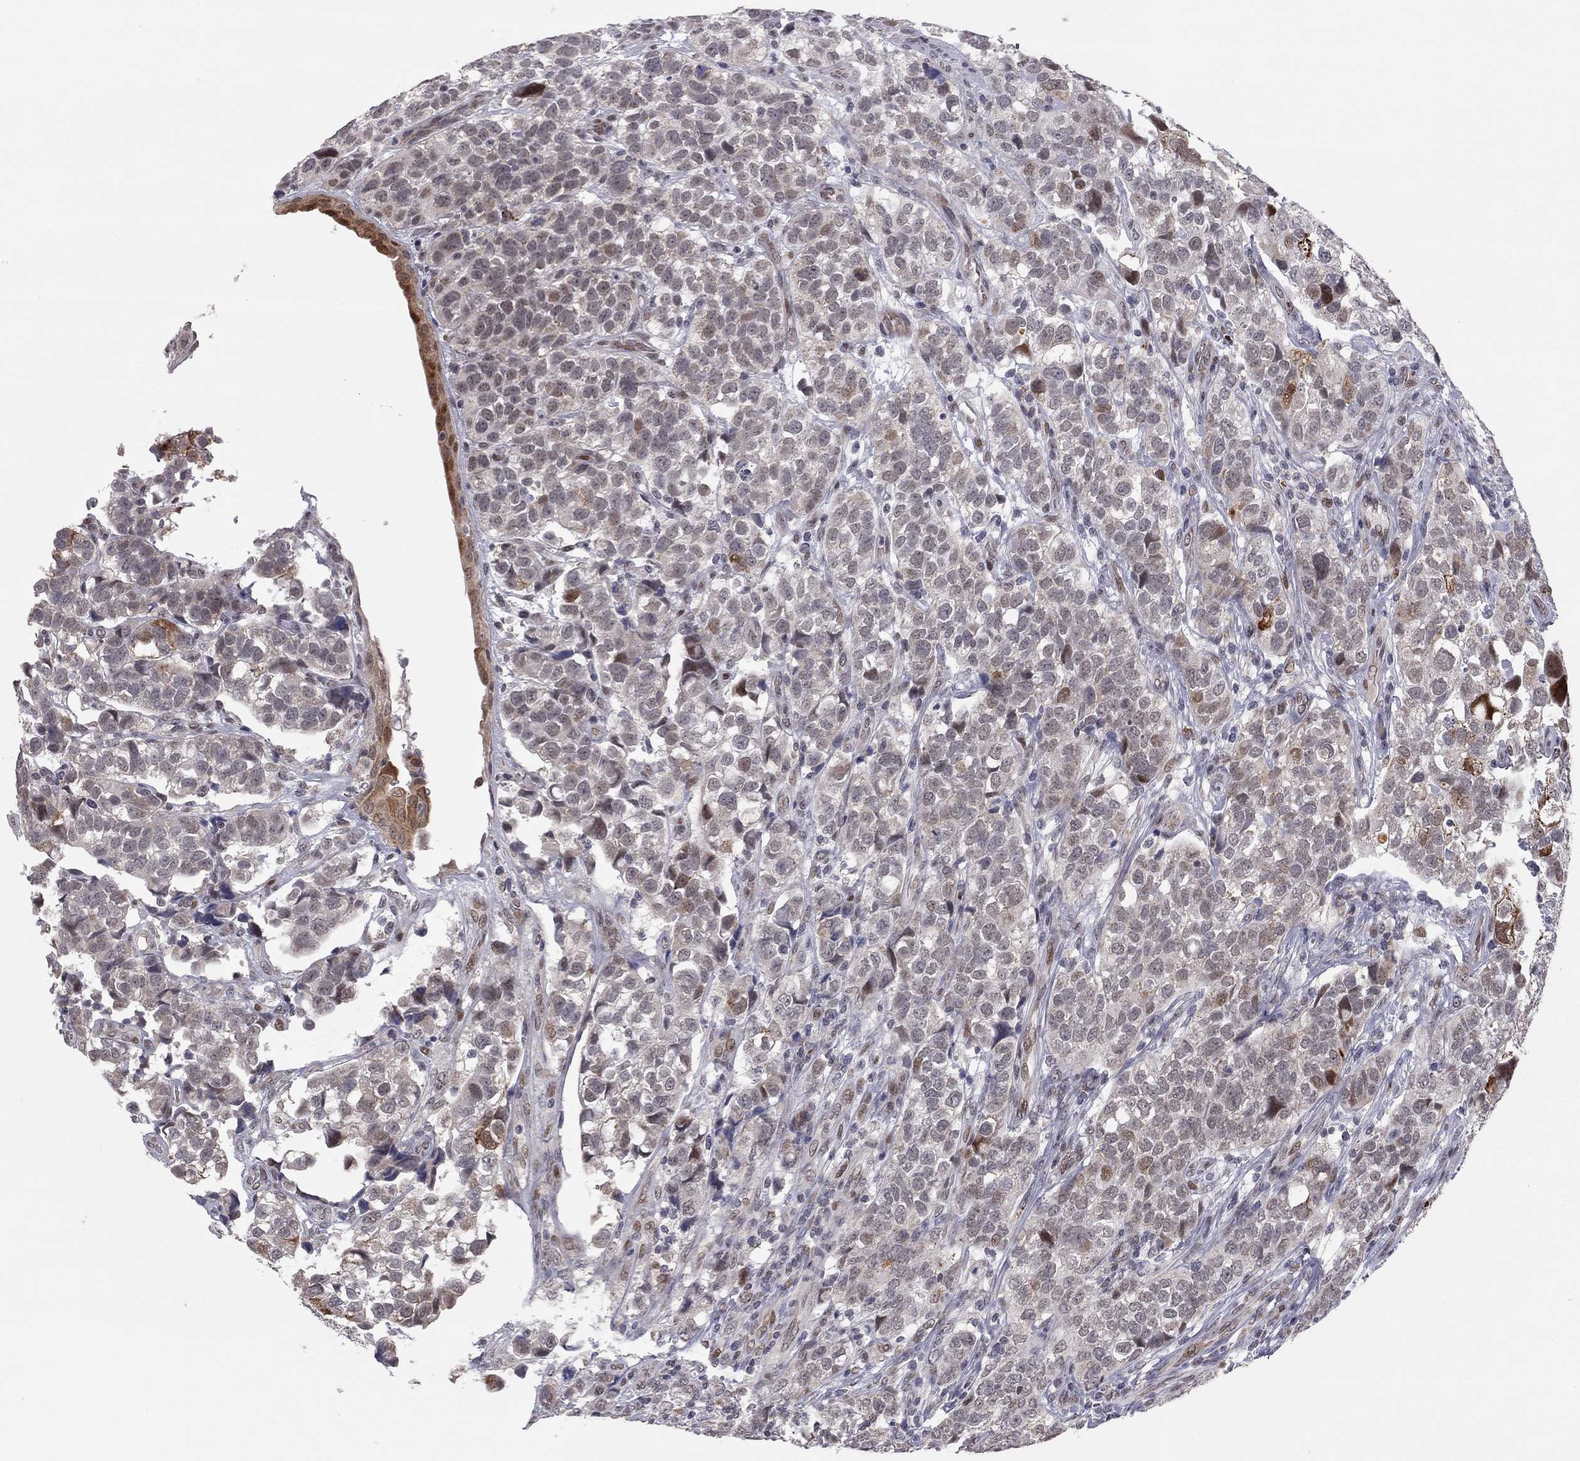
{"staining": {"intensity": "moderate", "quantity": "<25%", "location": "nuclear"}, "tissue": "urothelial cancer", "cell_type": "Tumor cells", "image_type": "cancer", "snomed": [{"axis": "morphology", "description": "Urothelial carcinoma, High grade"}, {"axis": "topography", "description": "Urinary bladder"}], "caption": "Immunohistochemistry (IHC) (DAB (3,3'-diaminobenzidine)) staining of urothelial cancer demonstrates moderate nuclear protein positivity in approximately <25% of tumor cells.", "gene": "MC3R", "patient": {"sex": "female", "age": 58}}